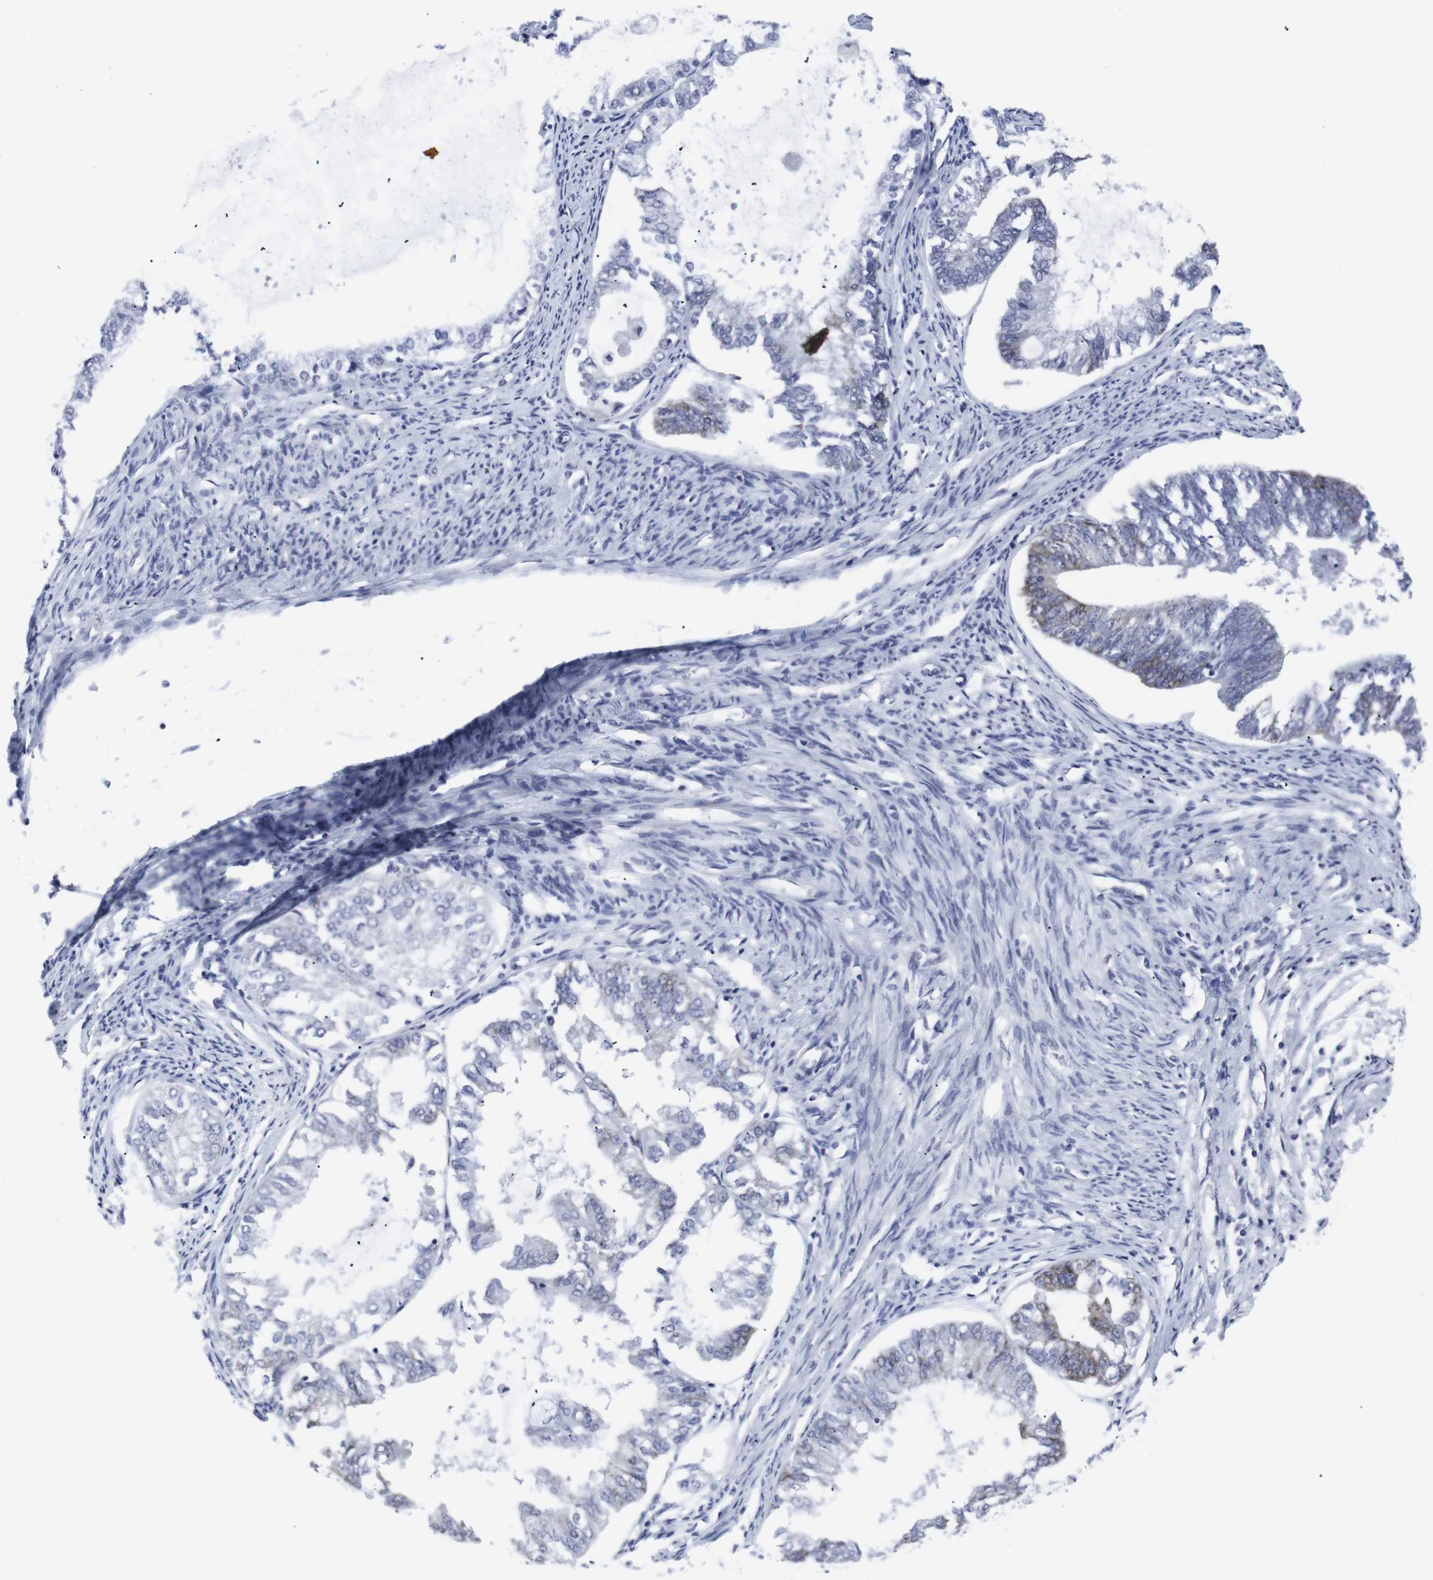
{"staining": {"intensity": "moderate", "quantity": "<25%", "location": "cytoplasmic/membranous"}, "tissue": "endometrial cancer", "cell_type": "Tumor cells", "image_type": "cancer", "snomed": [{"axis": "morphology", "description": "Adenocarcinoma, NOS"}, {"axis": "topography", "description": "Endometrium"}], "caption": "Protein expression analysis of human endometrial cancer reveals moderate cytoplasmic/membranous staining in approximately <25% of tumor cells. The staining is performed using DAB (3,3'-diaminobenzidine) brown chromogen to label protein expression. The nuclei are counter-stained blue using hematoxylin.", "gene": "GEMIN2", "patient": {"sex": "female", "age": 86}}